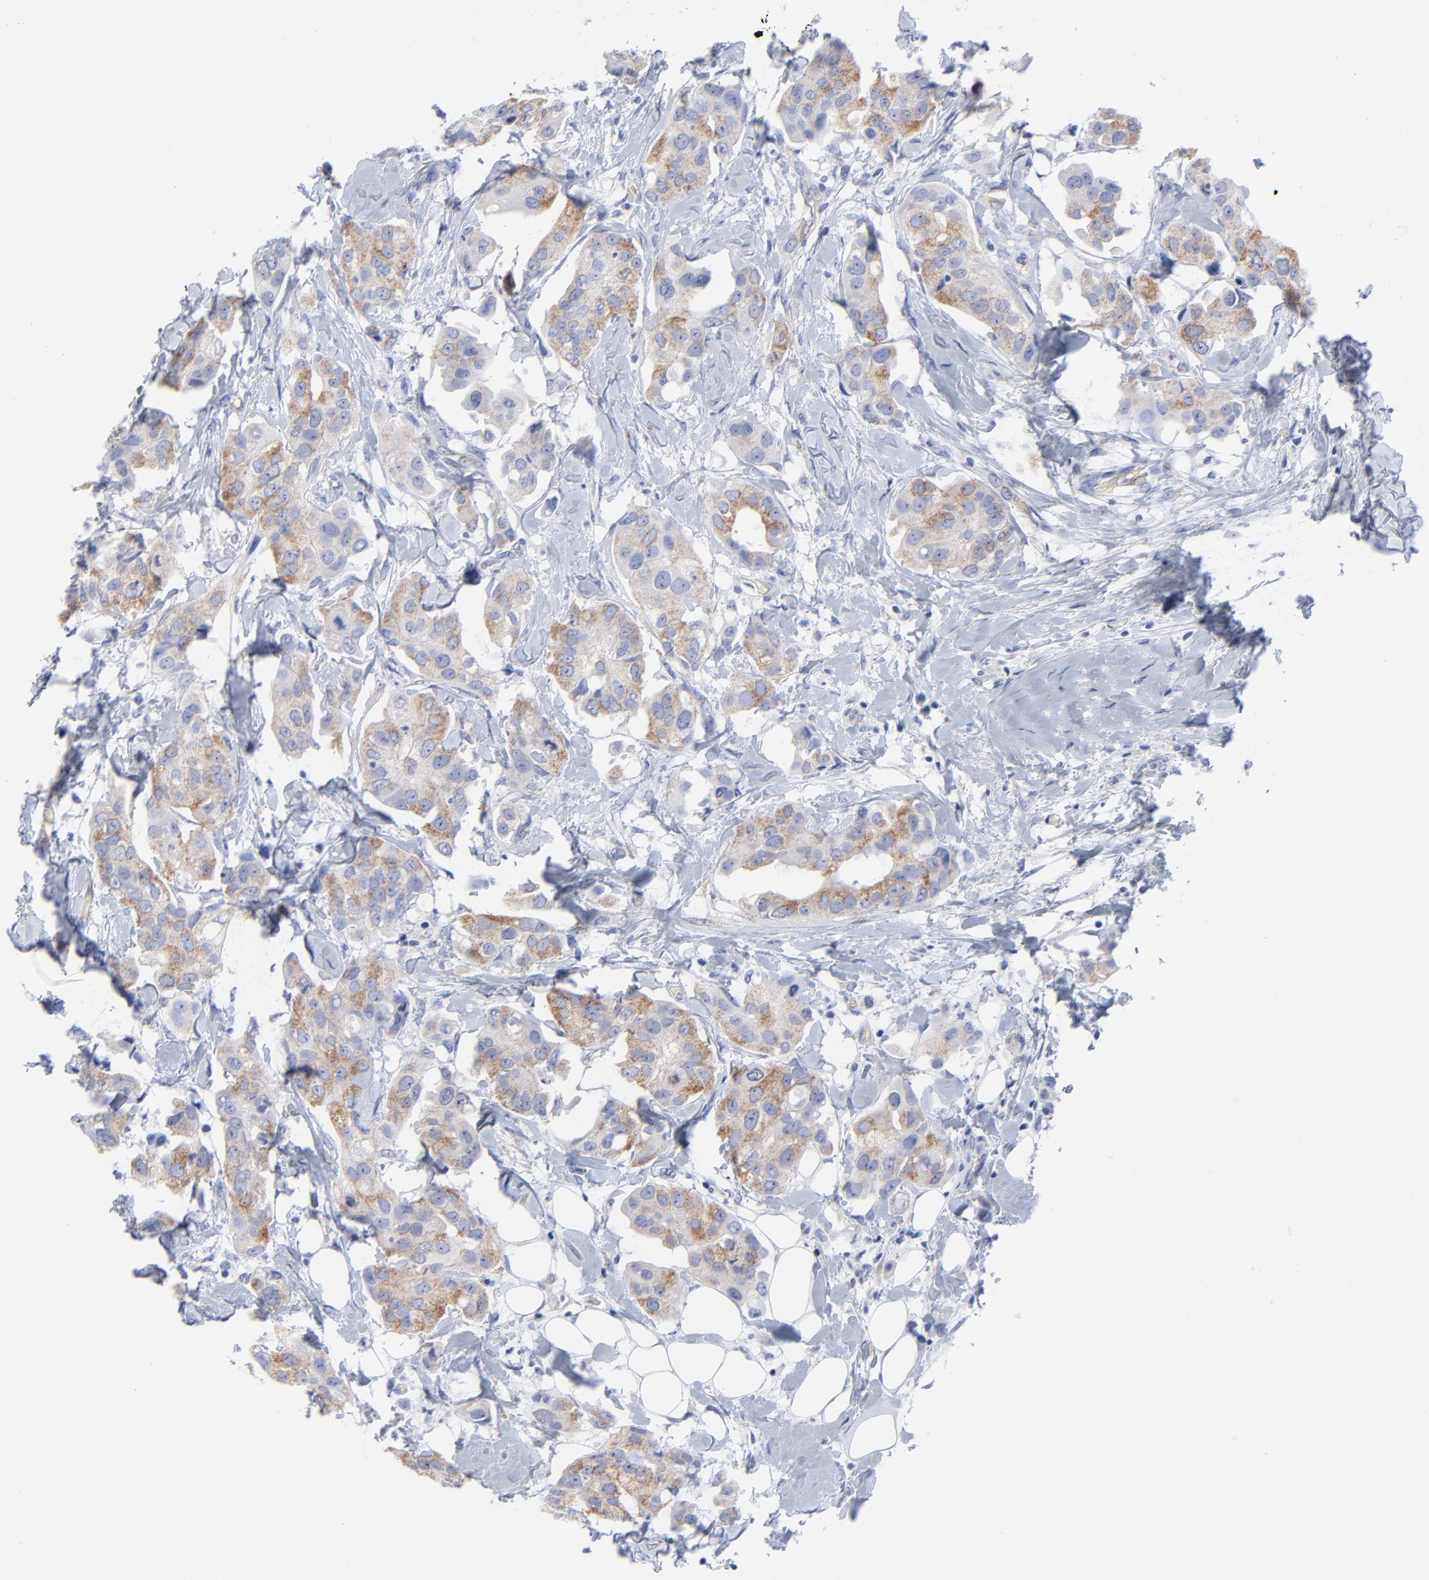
{"staining": {"intensity": "moderate", "quantity": ">75%", "location": "cytoplasmic/membranous"}, "tissue": "breast cancer", "cell_type": "Tumor cells", "image_type": "cancer", "snomed": [{"axis": "morphology", "description": "Duct carcinoma"}, {"axis": "topography", "description": "Breast"}], "caption": "There is medium levels of moderate cytoplasmic/membranous positivity in tumor cells of intraductal carcinoma (breast), as demonstrated by immunohistochemical staining (brown color).", "gene": "CNTN3", "patient": {"sex": "female", "age": 40}}